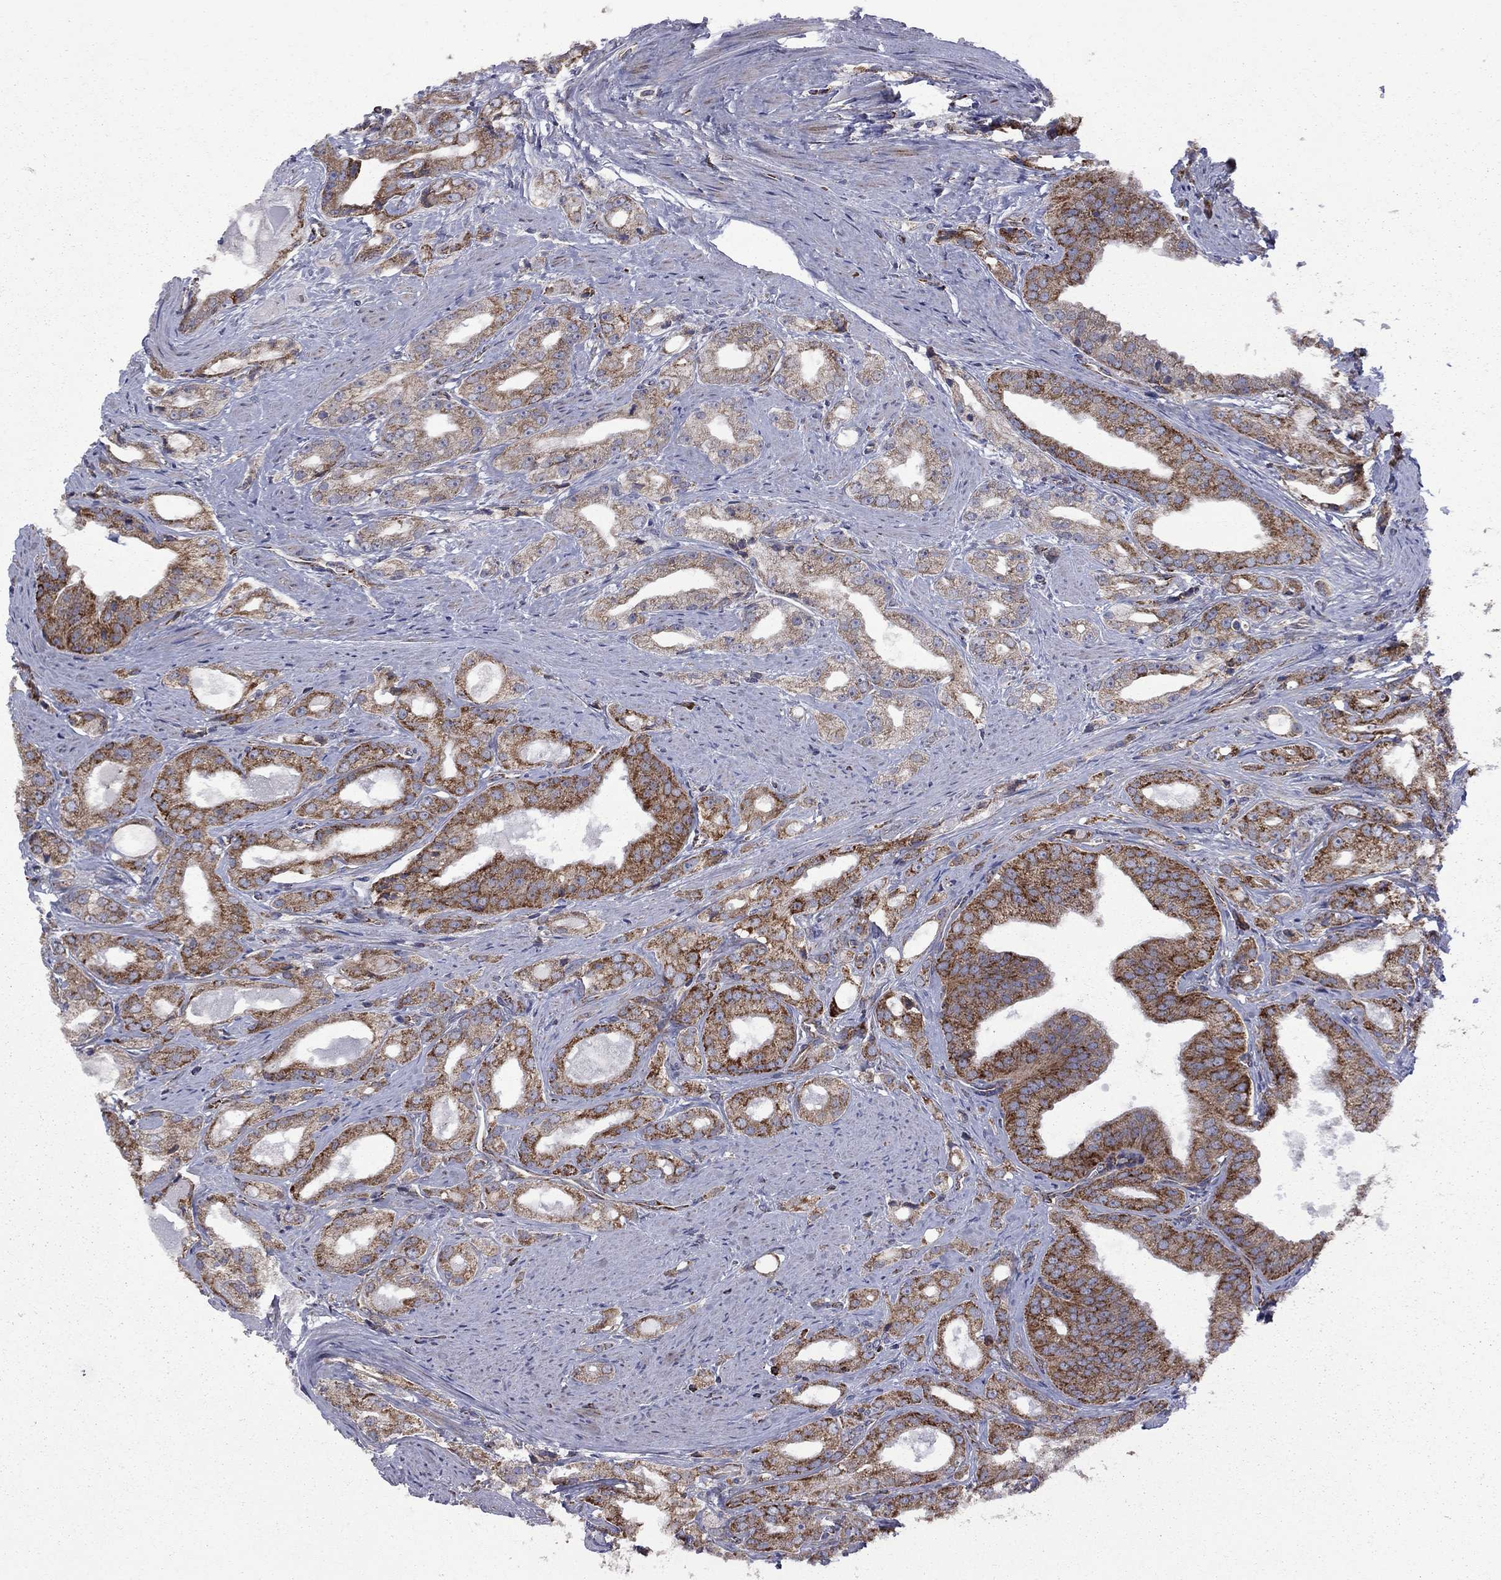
{"staining": {"intensity": "strong", "quantity": "25%-75%", "location": "cytoplasmic/membranous"}, "tissue": "prostate cancer", "cell_type": "Tumor cells", "image_type": "cancer", "snomed": [{"axis": "morphology", "description": "Adenocarcinoma, NOS"}, {"axis": "morphology", "description": "Adenocarcinoma, High grade"}, {"axis": "topography", "description": "Prostate"}], "caption": "Protein staining displays strong cytoplasmic/membranous staining in about 25%-75% of tumor cells in prostate adenocarcinoma.", "gene": "CLPTM1", "patient": {"sex": "male", "age": 70}}